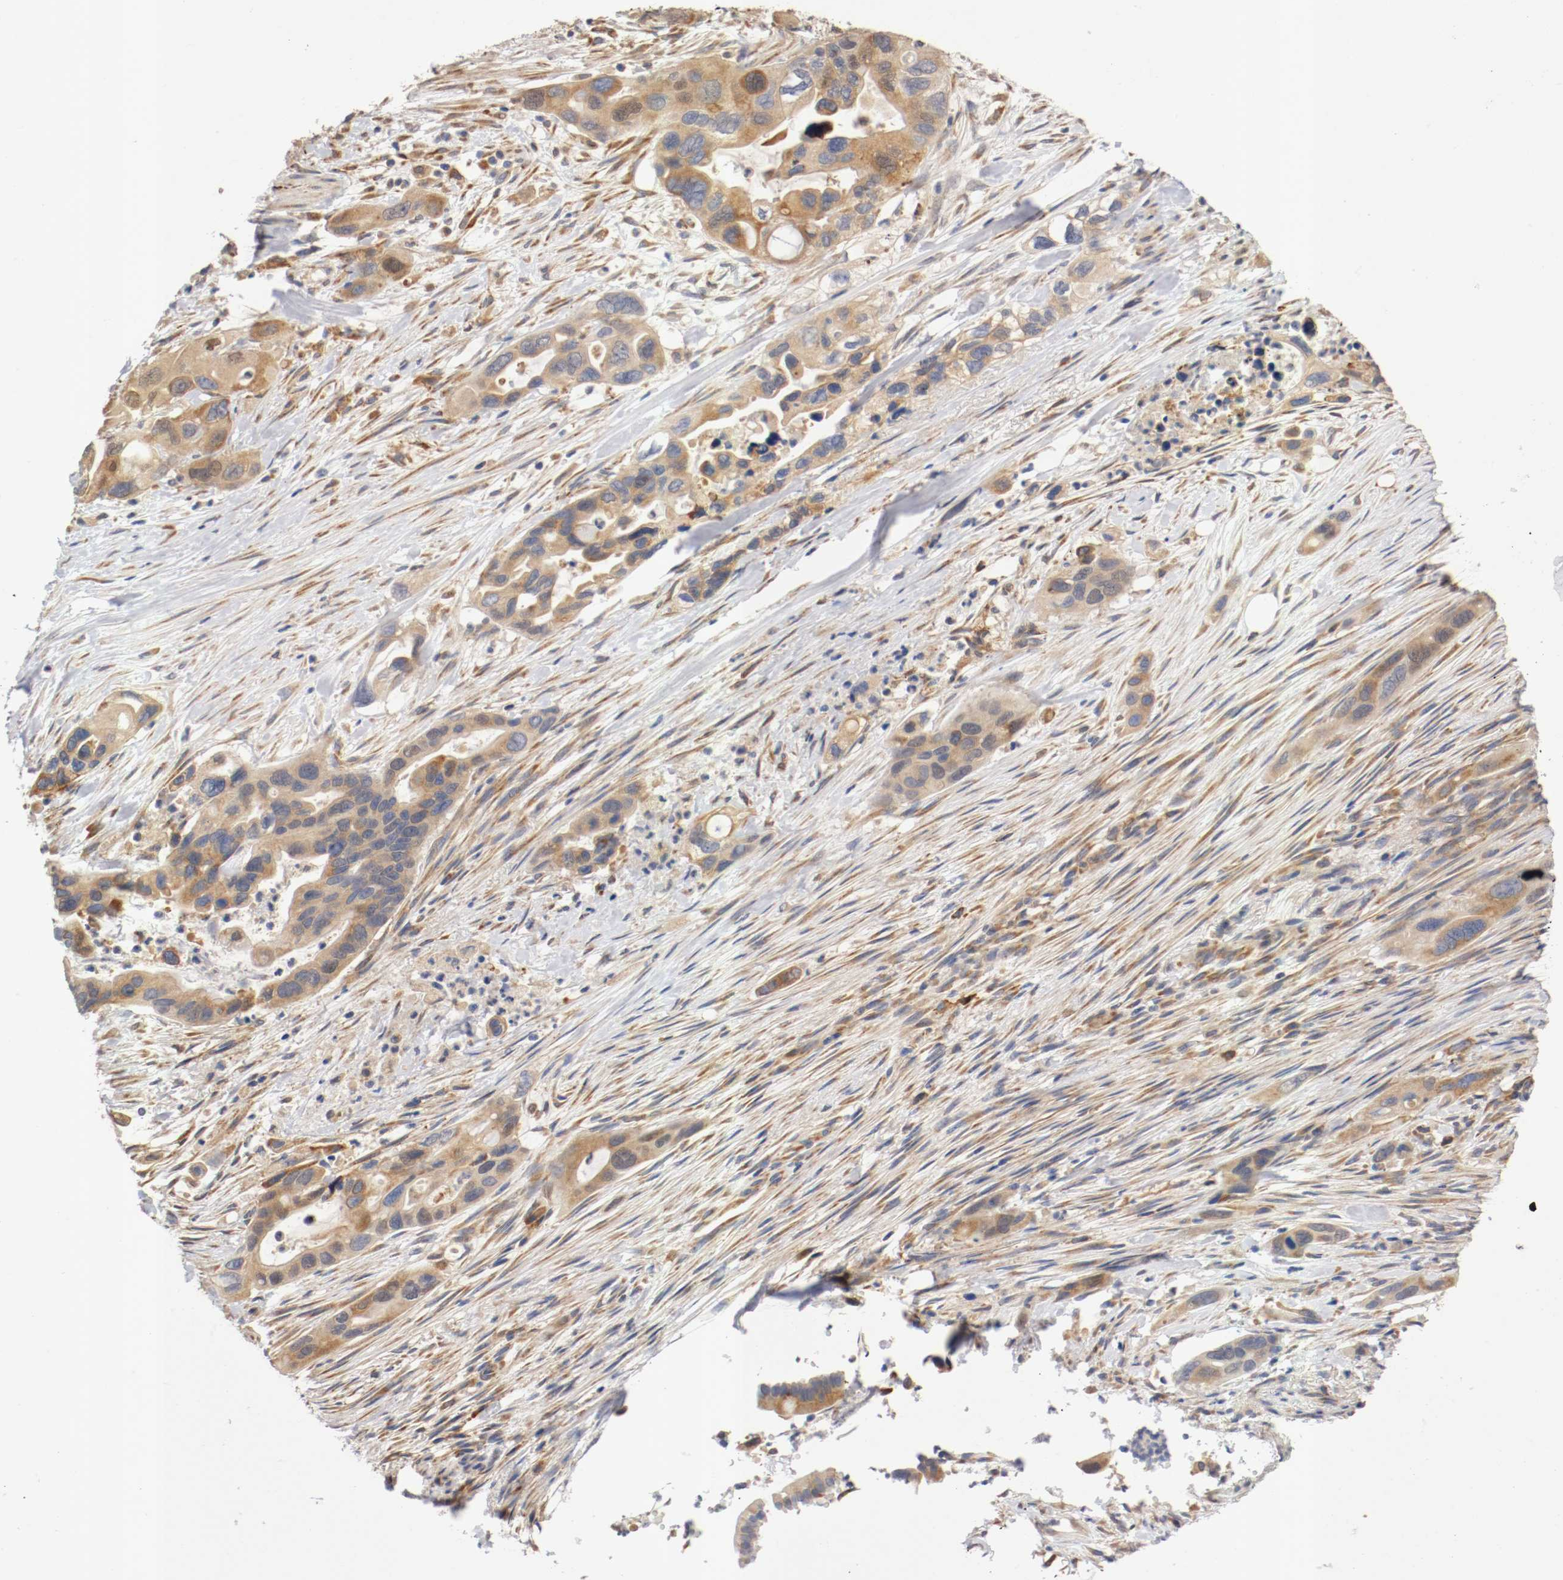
{"staining": {"intensity": "moderate", "quantity": ">75%", "location": "cytoplasmic/membranous"}, "tissue": "pancreatic cancer", "cell_type": "Tumor cells", "image_type": "cancer", "snomed": [{"axis": "morphology", "description": "Adenocarcinoma, NOS"}, {"axis": "topography", "description": "Pancreas"}], "caption": "DAB immunohistochemical staining of human pancreatic adenocarcinoma demonstrates moderate cytoplasmic/membranous protein staining in approximately >75% of tumor cells.", "gene": "TNFSF13", "patient": {"sex": "female", "age": 71}}